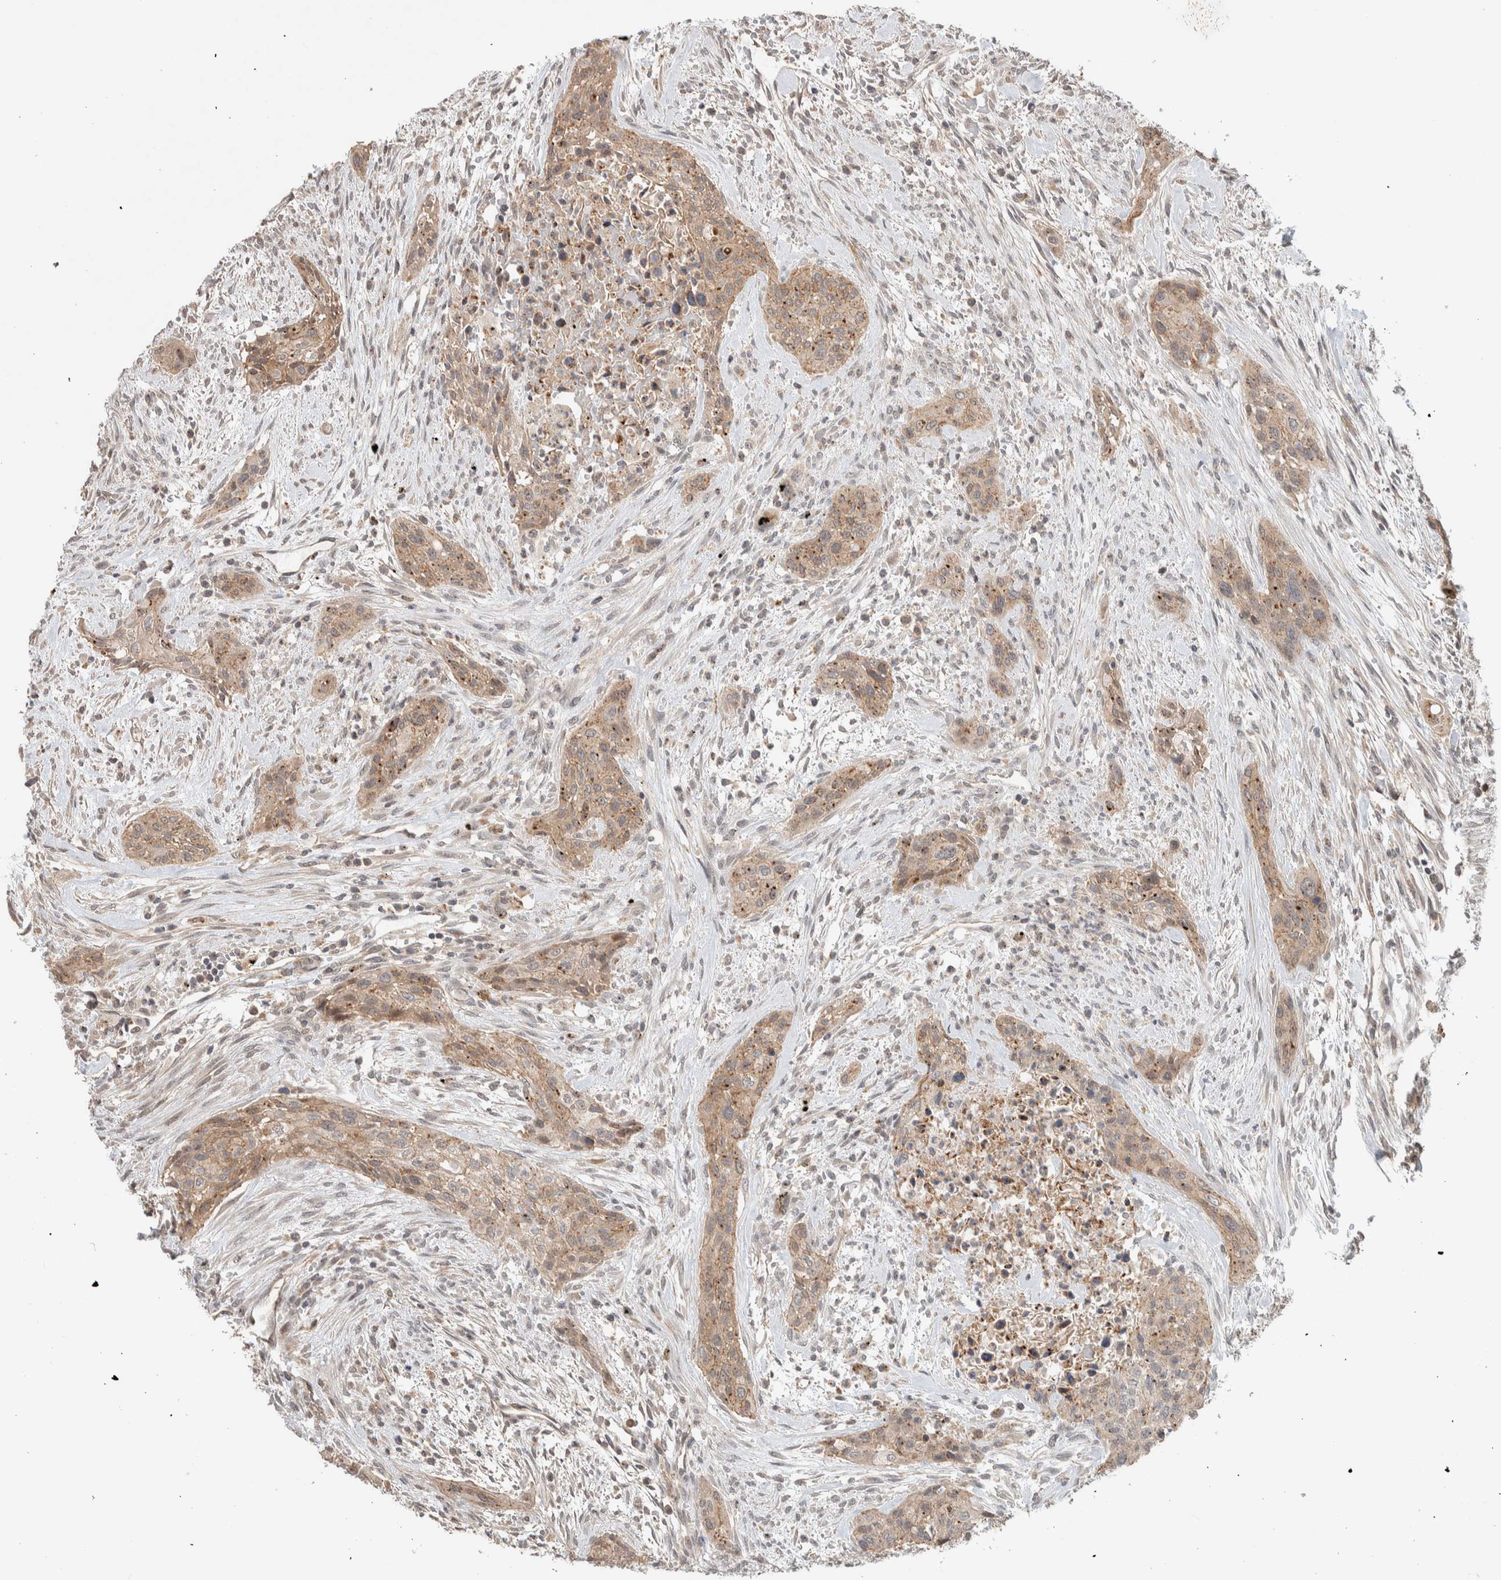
{"staining": {"intensity": "weak", "quantity": ">75%", "location": "cytoplasmic/membranous"}, "tissue": "urothelial cancer", "cell_type": "Tumor cells", "image_type": "cancer", "snomed": [{"axis": "morphology", "description": "Urothelial carcinoma, High grade"}, {"axis": "topography", "description": "Urinary bladder"}], "caption": "Protein positivity by immunohistochemistry displays weak cytoplasmic/membranous staining in about >75% of tumor cells in urothelial cancer. Nuclei are stained in blue.", "gene": "DEPTOR", "patient": {"sex": "male", "age": 35}}